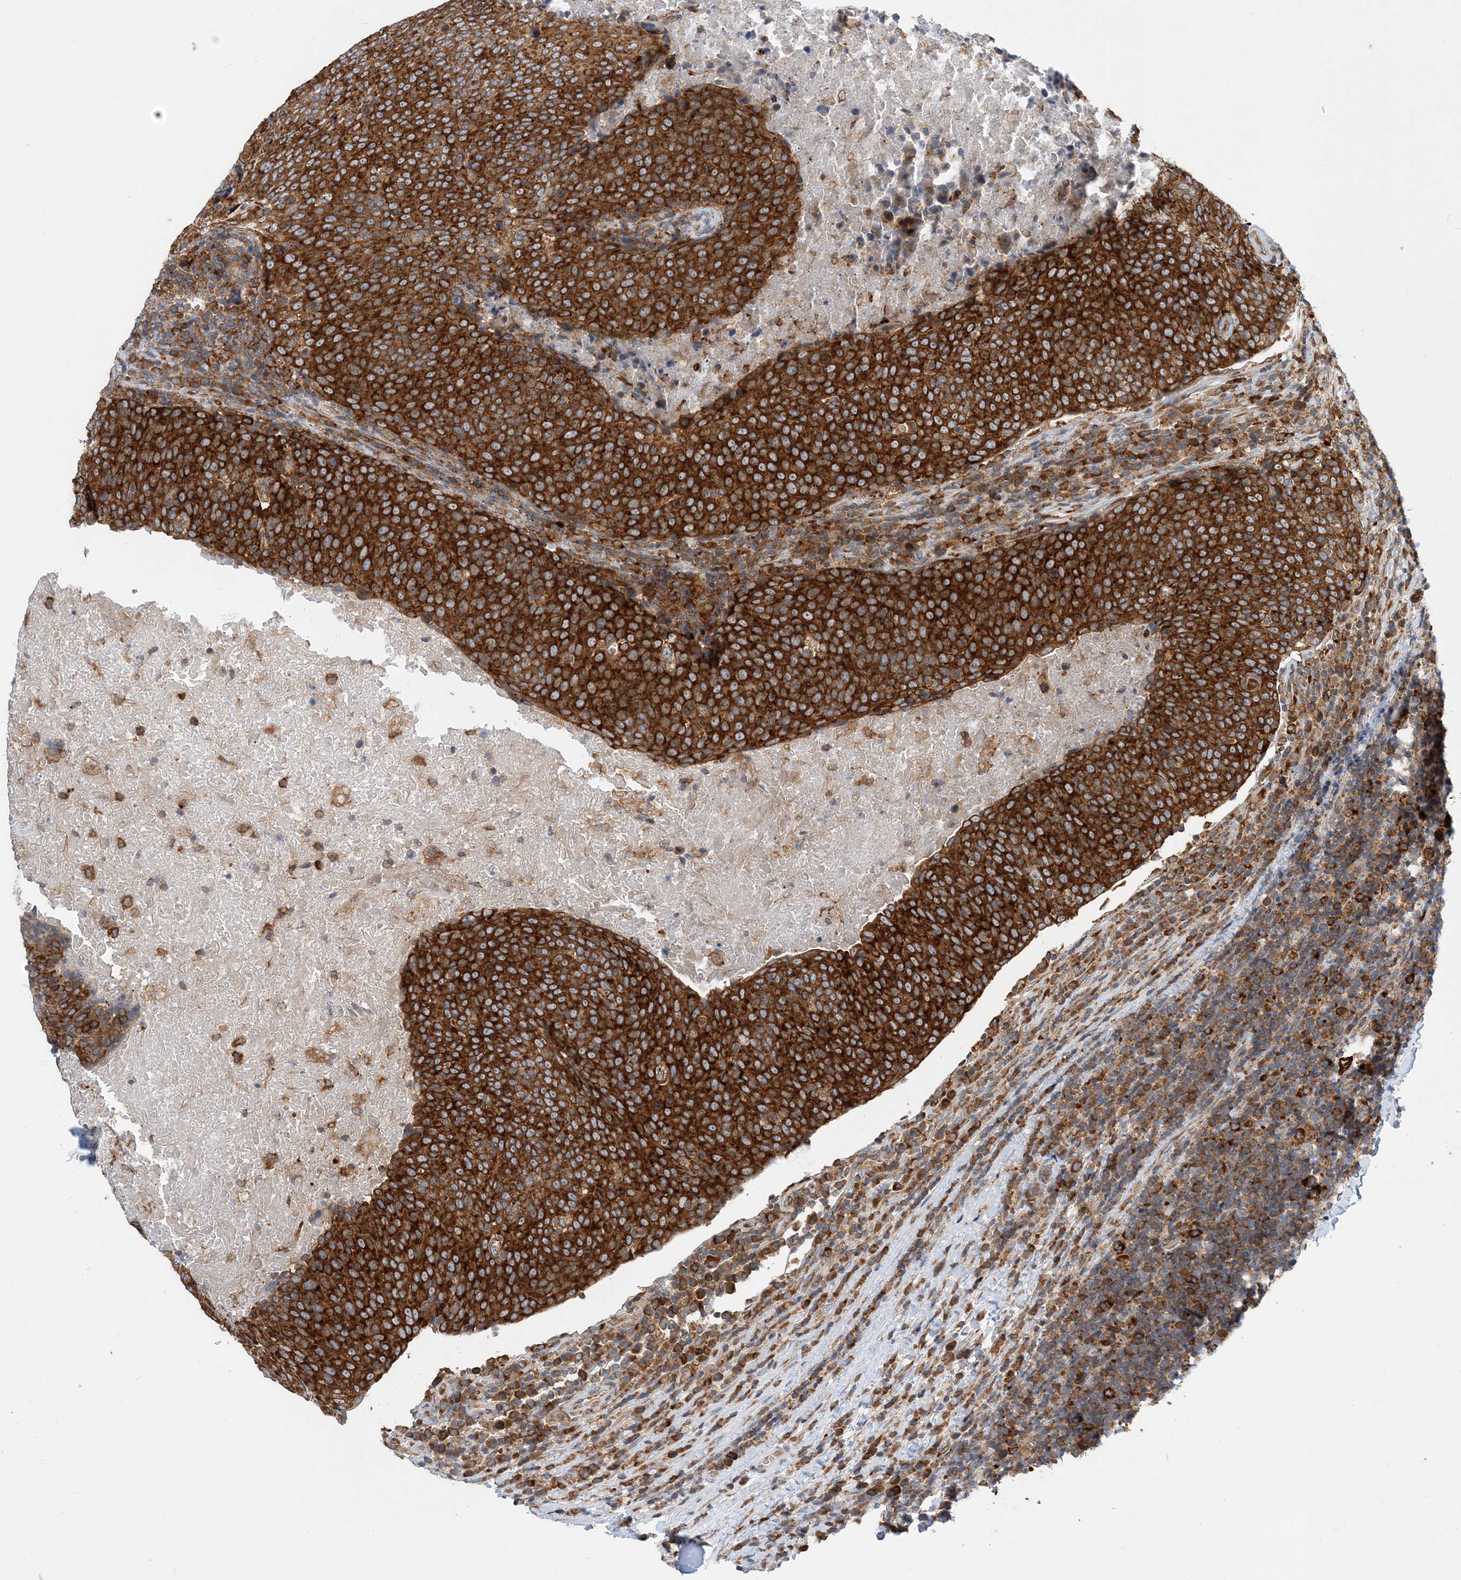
{"staining": {"intensity": "strong", "quantity": ">75%", "location": "cytoplasmic/membranous"}, "tissue": "head and neck cancer", "cell_type": "Tumor cells", "image_type": "cancer", "snomed": [{"axis": "morphology", "description": "Squamous cell carcinoma, NOS"}, {"axis": "morphology", "description": "Squamous cell carcinoma, metastatic, NOS"}, {"axis": "topography", "description": "Lymph node"}, {"axis": "topography", "description": "Head-Neck"}], "caption": "The histopathology image exhibits immunohistochemical staining of squamous cell carcinoma (head and neck). There is strong cytoplasmic/membranous staining is appreciated in approximately >75% of tumor cells.", "gene": "LARP4B", "patient": {"sex": "male", "age": 62}}